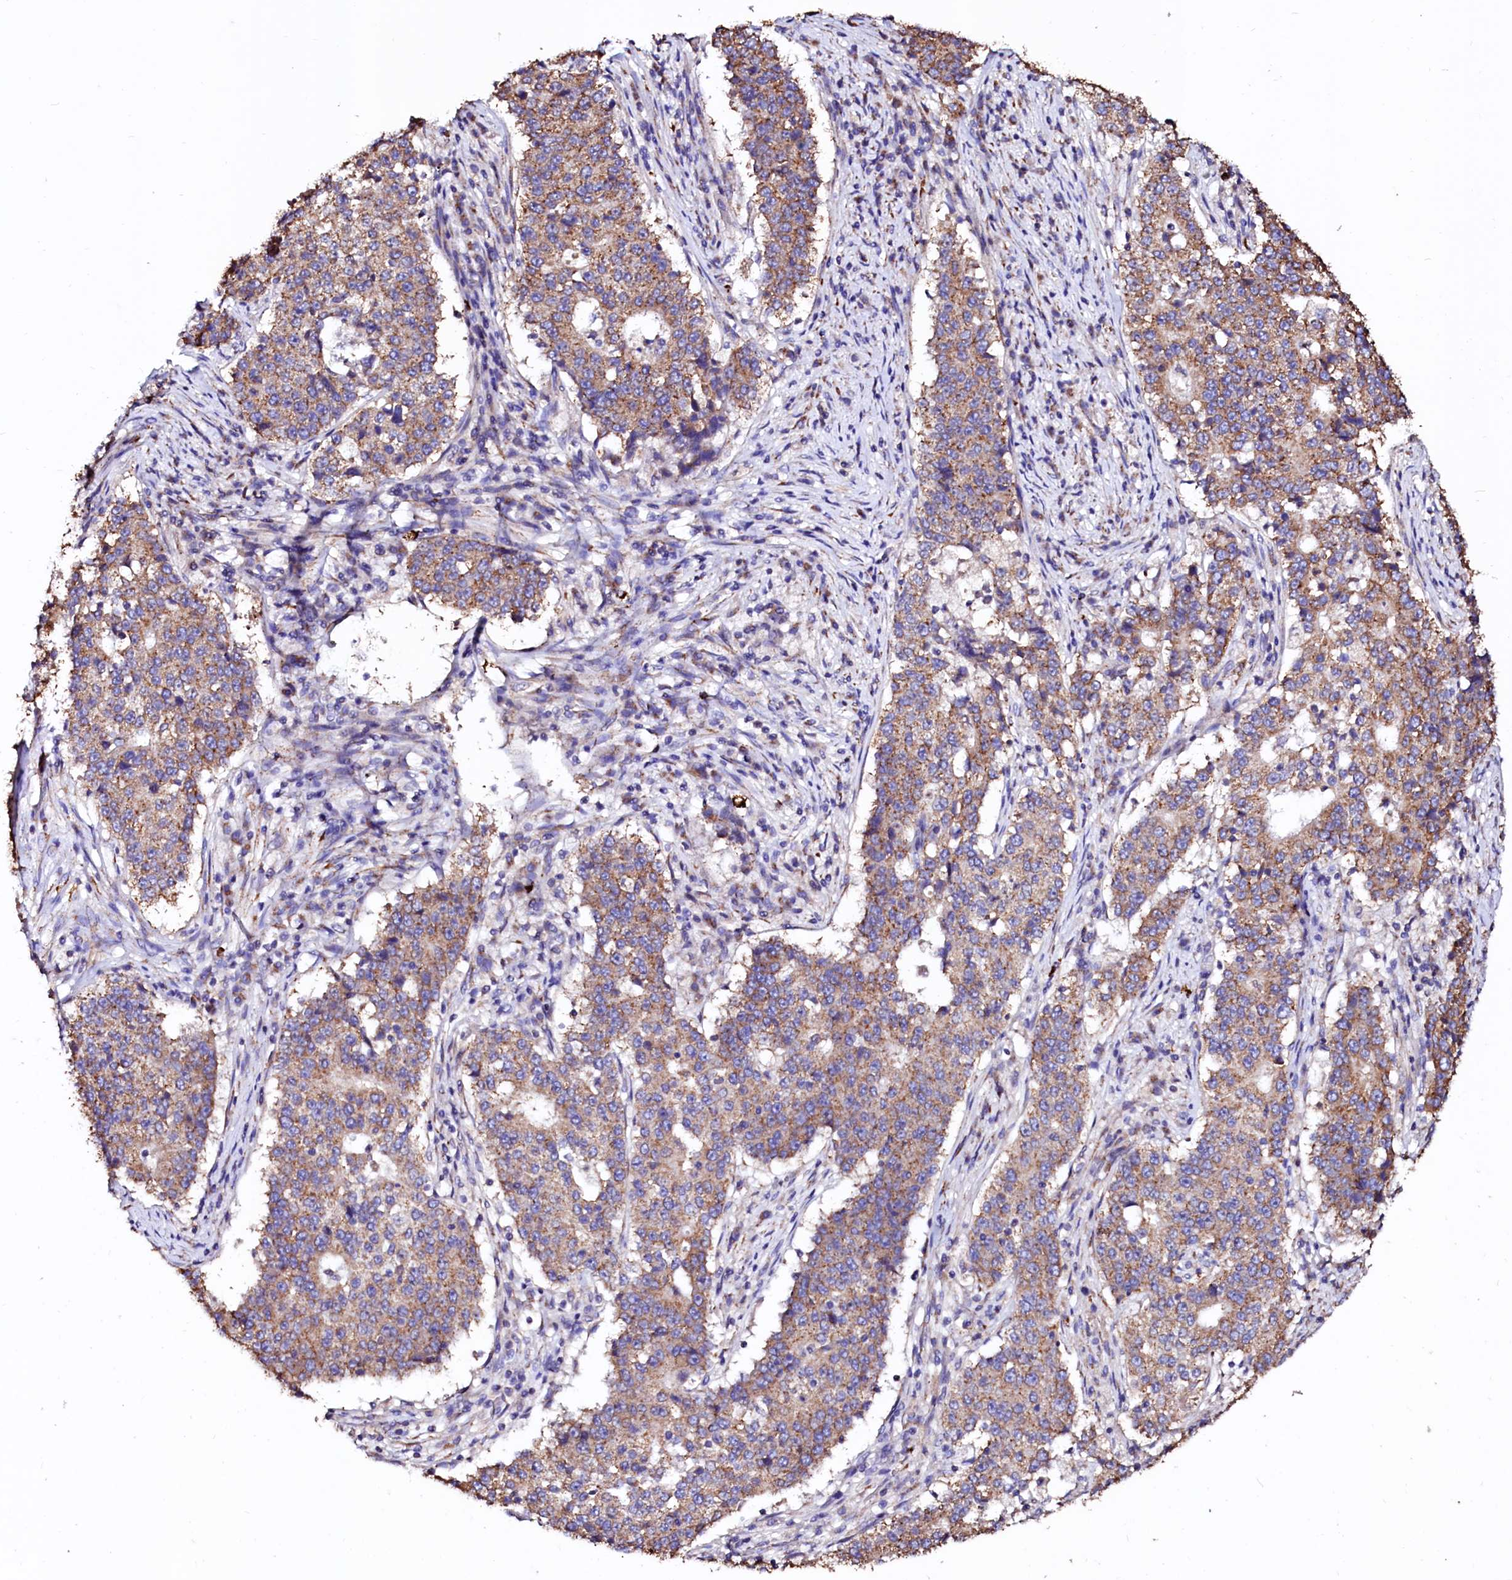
{"staining": {"intensity": "moderate", "quantity": ">75%", "location": "cytoplasmic/membranous"}, "tissue": "stomach cancer", "cell_type": "Tumor cells", "image_type": "cancer", "snomed": [{"axis": "morphology", "description": "Adenocarcinoma, NOS"}, {"axis": "topography", "description": "Stomach"}], "caption": "Immunohistochemistry (IHC) micrograph of neoplastic tissue: human stomach cancer (adenocarcinoma) stained using immunohistochemistry (IHC) displays medium levels of moderate protein expression localized specifically in the cytoplasmic/membranous of tumor cells, appearing as a cytoplasmic/membranous brown color.", "gene": "MAOB", "patient": {"sex": "male", "age": 59}}